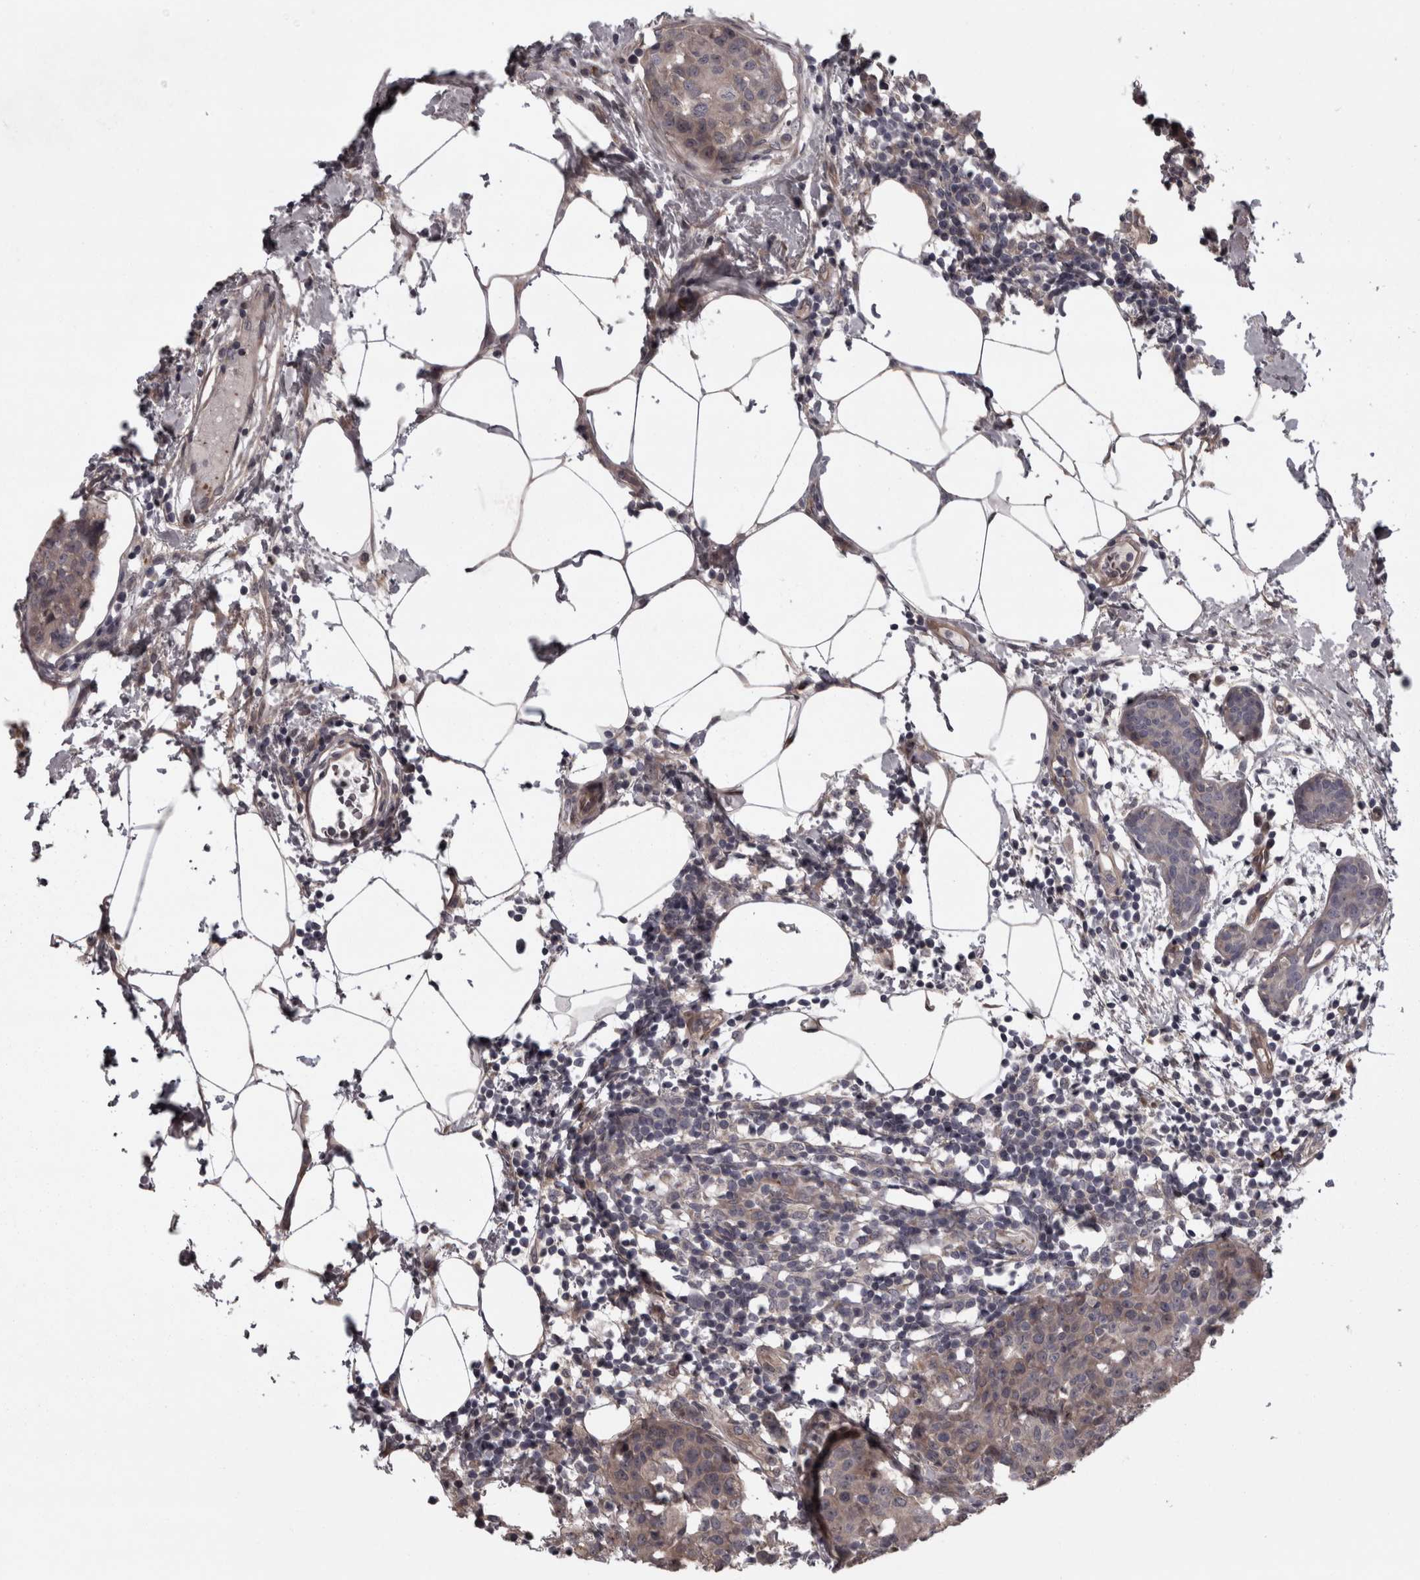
{"staining": {"intensity": "weak", "quantity": ">75%", "location": "cytoplasmic/membranous"}, "tissue": "breast cancer", "cell_type": "Tumor cells", "image_type": "cancer", "snomed": [{"axis": "morphology", "description": "Normal tissue, NOS"}, {"axis": "morphology", "description": "Duct carcinoma"}, {"axis": "topography", "description": "Breast"}], "caption": "Immunohistochemistry (IHC) micrograph of human breast cancer (infiltrating ductal carcinoma) stained for a protein (brown), which shows low levels of weak cytoplasmic/membranous expression in approximately >75% of tumor cells.", "gene": "RSU1", "patient": {"sex": "female", "age": 37}}